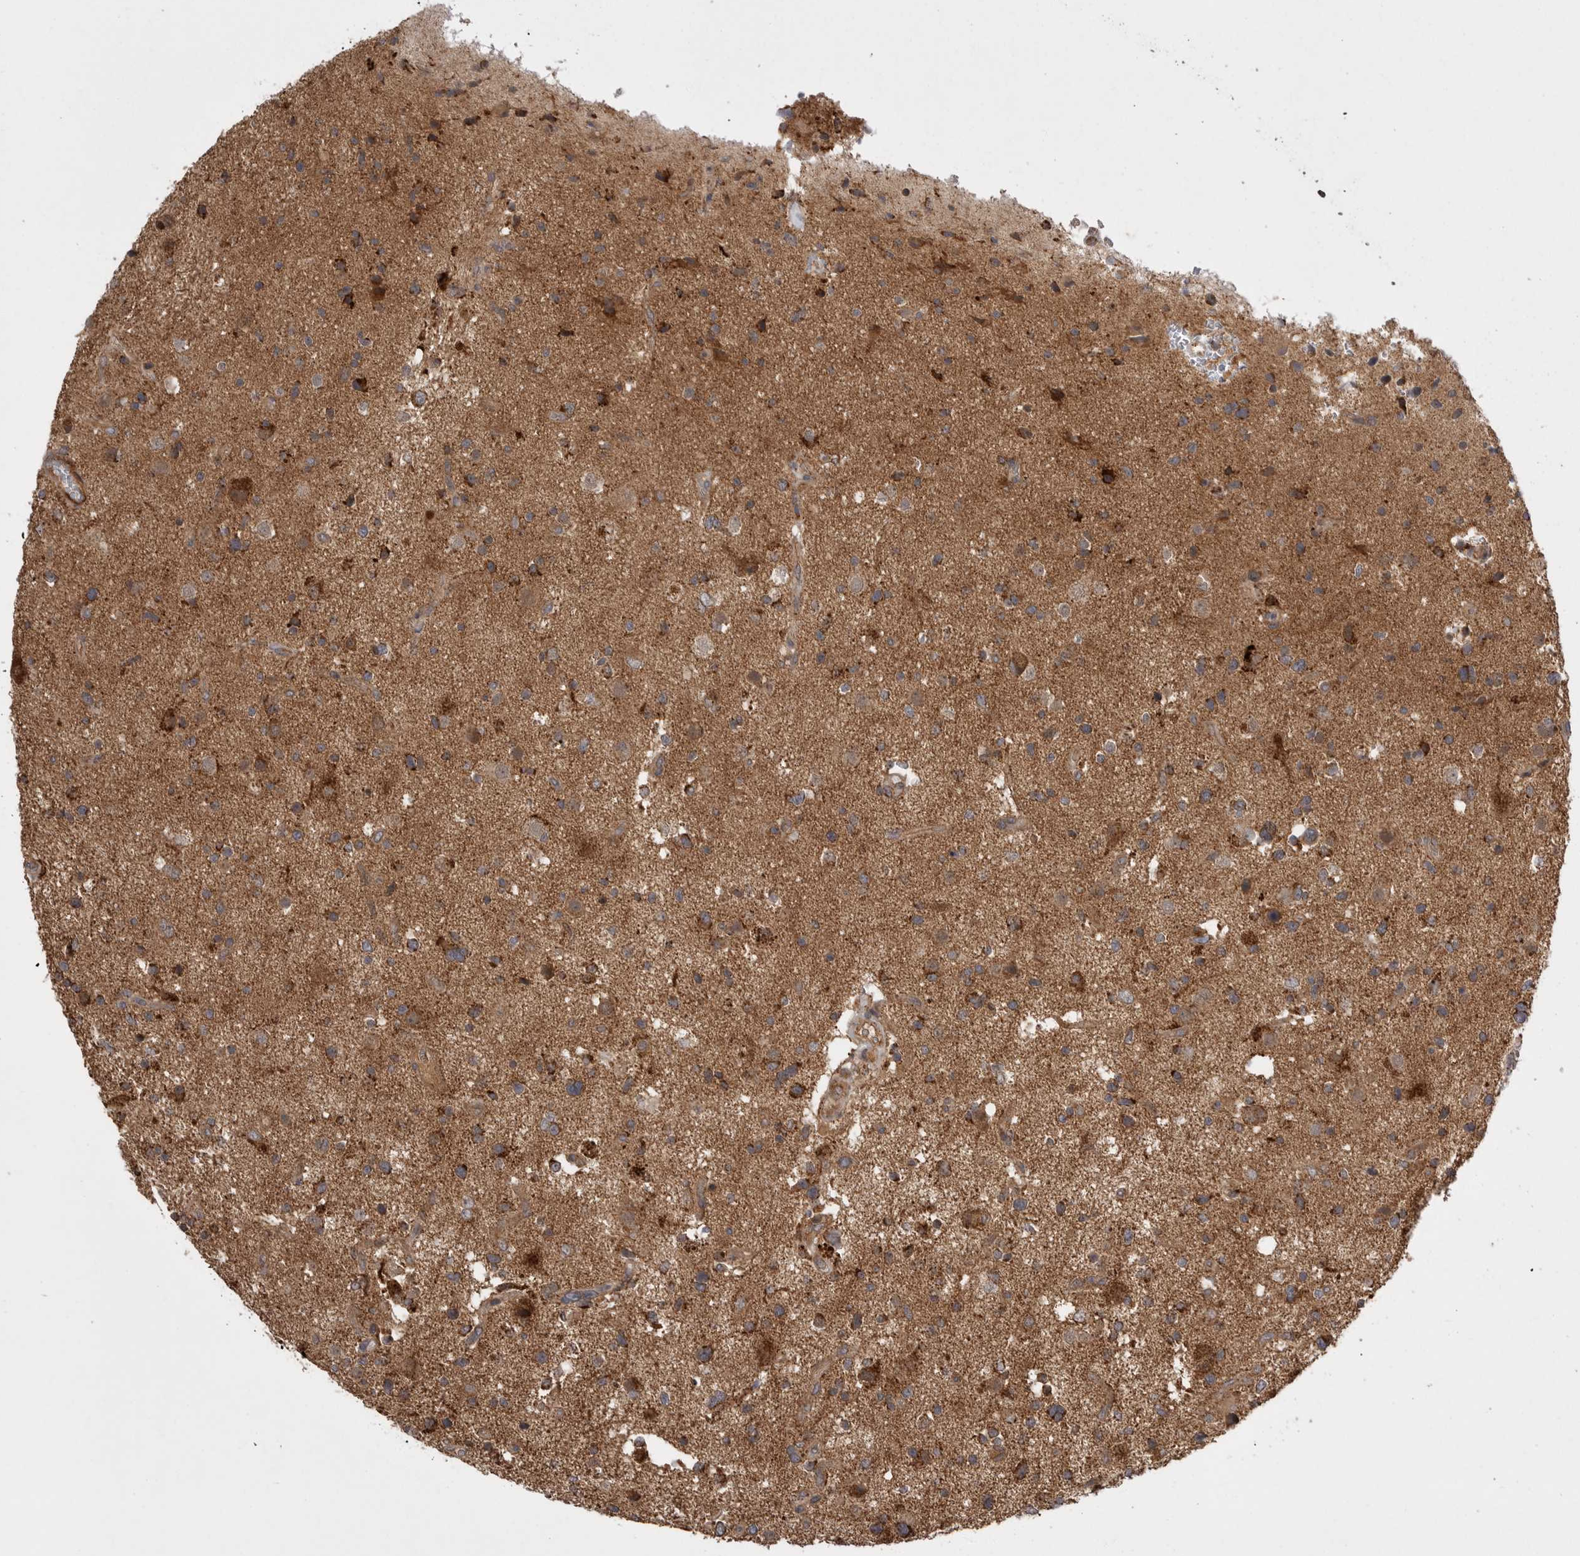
{"staining": {"intensity": "moderate", "quantity": ">75%", "location": "cytoplasmic/membranous"}, "tissue": "glioma", "cell_type": "Tumor cells", "image_type": "cancer", "snomed": [{"axis": "morphology", "description": "Glioma, malignant, High grade"}, {"axis": "topography", "description": "Brain"}], "caption": "DAB immunohistochemical staining of glioma displays moderate cytoplasmic/membranous protein staining in approximately >75% of tumor cells.", "gene": "KYAT3", "patient": {"sex": "male", "age": 33}}